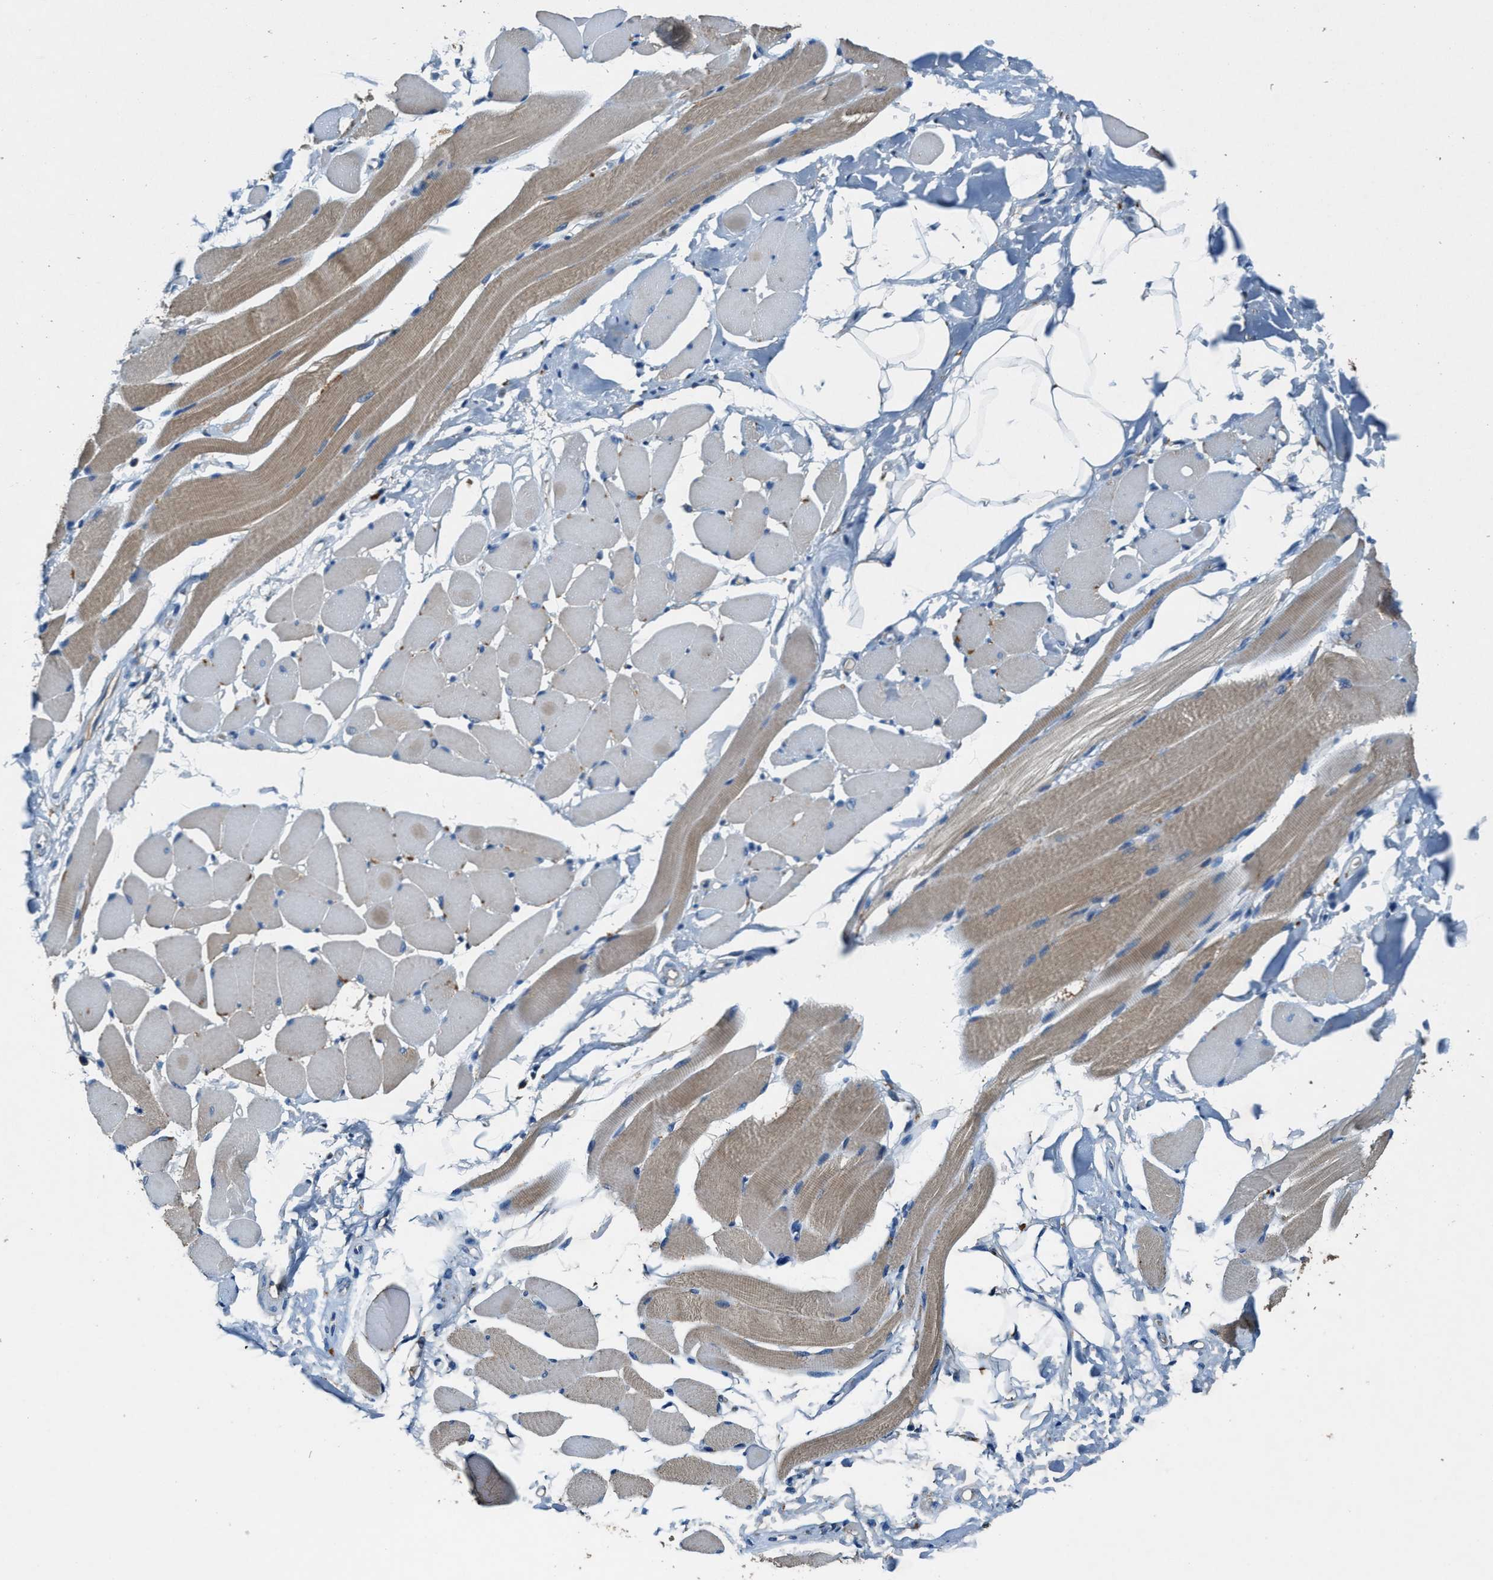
{"staining": {"intensity": "weak", "quantity": "25%-75%", "location": "cytoplasmic/membranous"}, "tissue": "skeletal muscle", "cell_type": "Myocytes", "image_type": "normal", "snomed": [{"axis": "morphology", "description": "Normal tissue, NOS"}, {"axis": "topography", "description": "Skeletal muscle"}, {"axis": "topography", "description": "Peripheral nerve tissue"}], "caption": "Skeletal muscle stained with immunohistochemistry displays weak cytoplasmic/membranous staining in about 25%-75% of myocytes.", "gene": "BLOC1S1", "patient": {"sex": "female", "age": 84}}